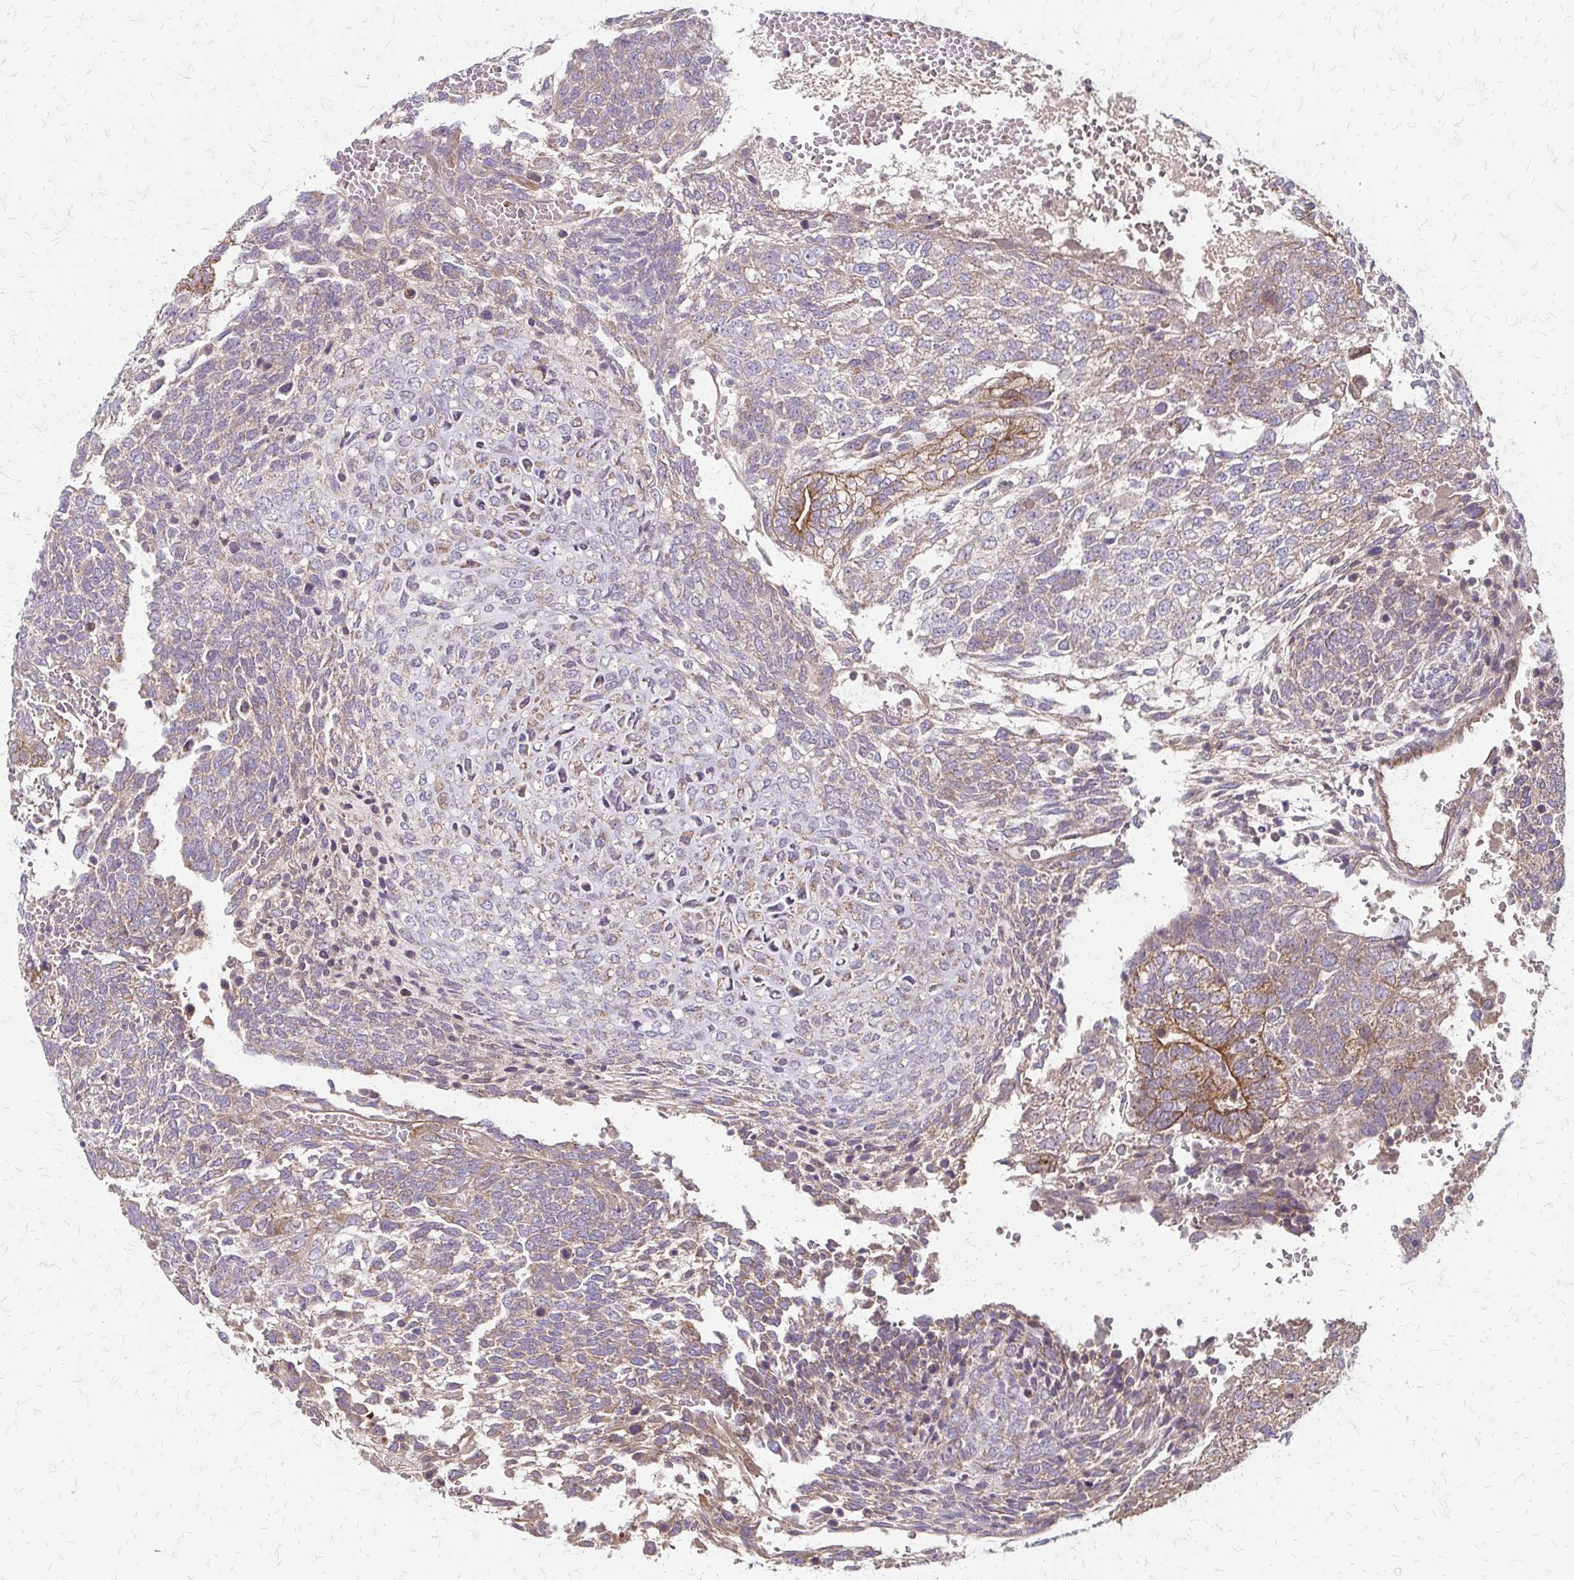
{"staining": {"intensity": "weak", "quantity": ">75%", "location": "cytoplasmic/membranous"}, "tissue": "testis cancer", "cell_type": "Tumor cells", "image_type": "cancer", "snomed": [{"axis": "morphology", "description": "Normal tissue, NOS"}, {"axis": "morphology", "description": "Carcinoma, Embryonal, NOS"}, {"axis": "topography", "description": "Testis"}, {"axis": "topography", "description": "Epididymis"}], "caption": "Immunohistochemistry (IHC) staining of embryonal carcinoma (testis), which exhibits low levels of weak cytoplasmic/membranous staining in approximately >75% of tumor cells indicating weak cytoplasmic/membranous protein staining. The staining was performed using DAB (brown) for protein detection and nuclei were counterstained in hematoxylin (blue).", "gene": "ZNF383", "patient": {"sex": "male", "age": 23}}